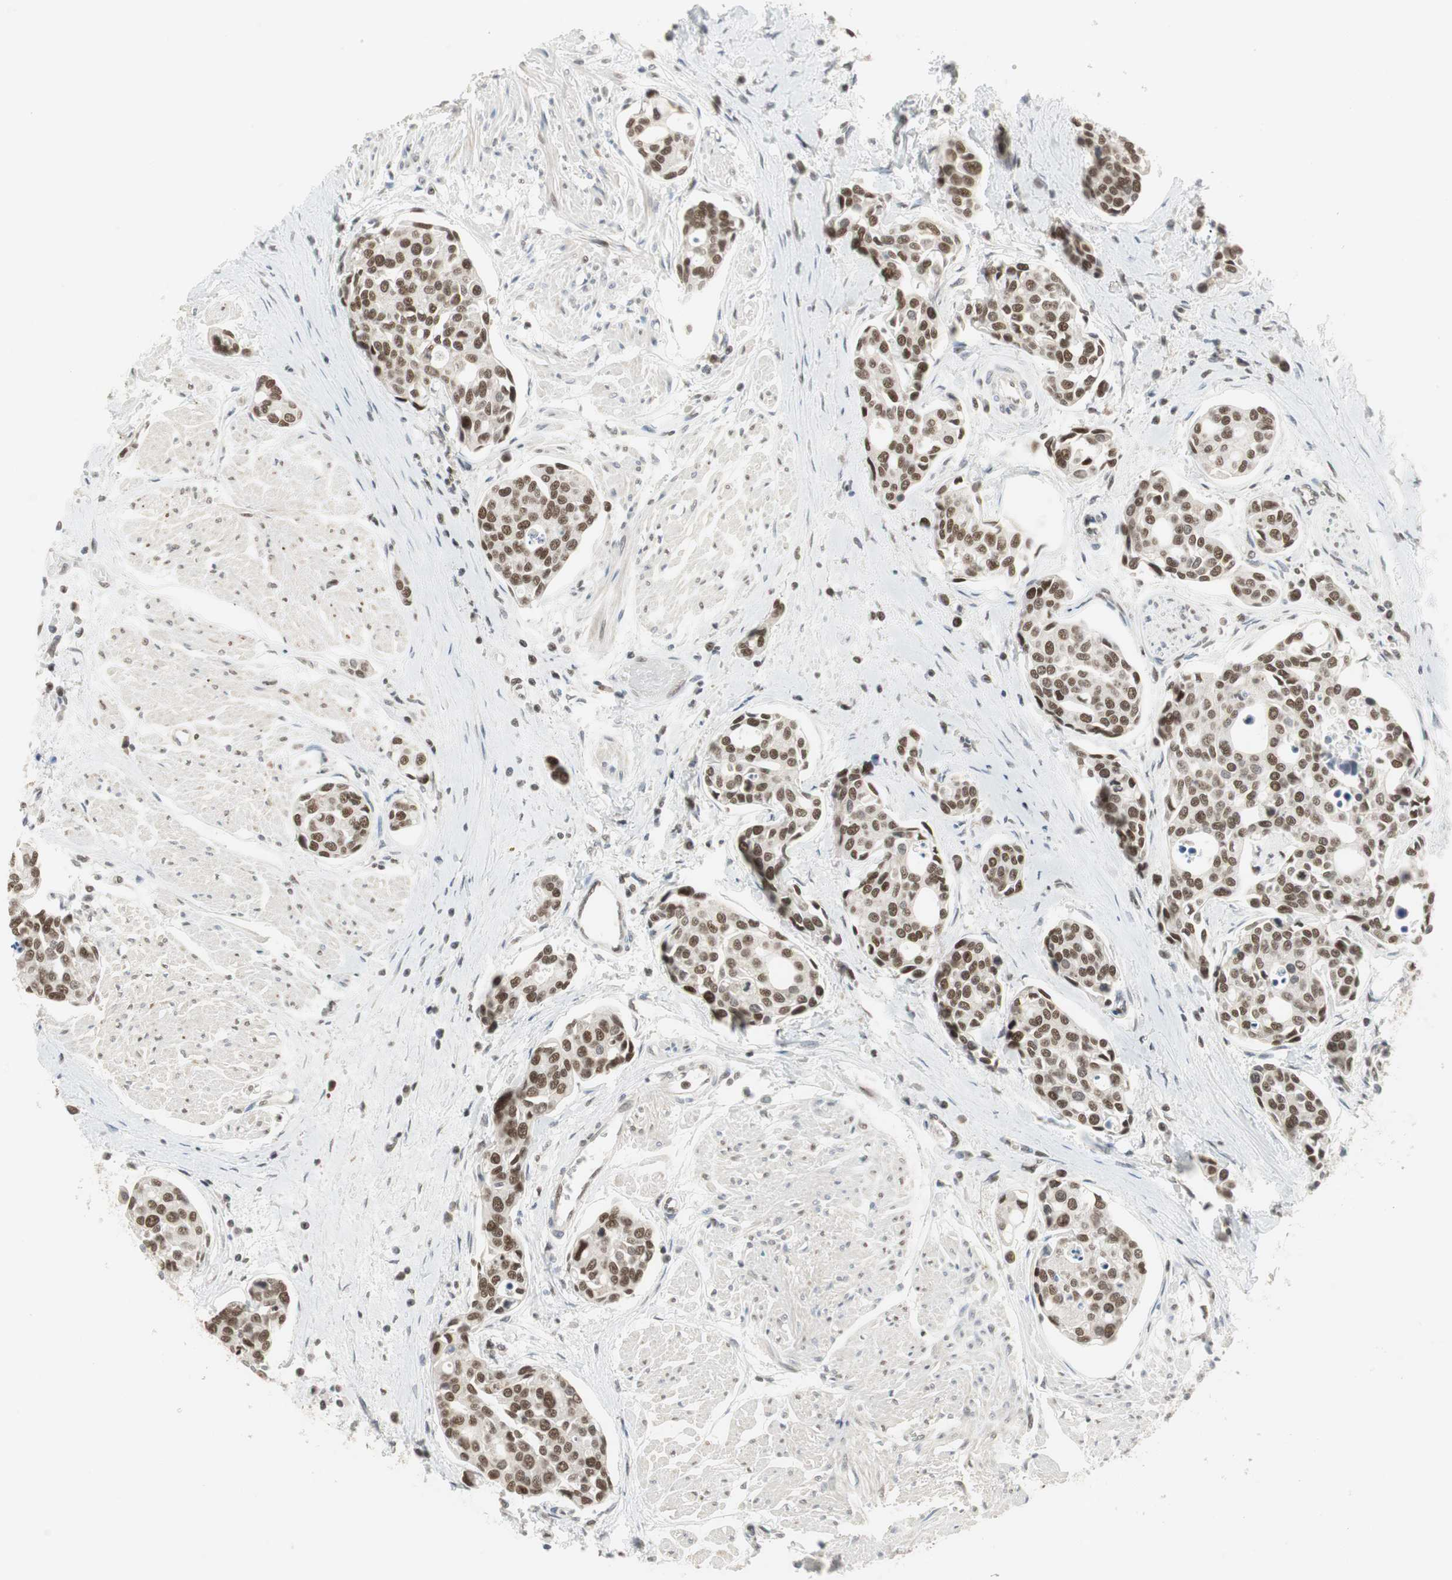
{"staining": {"intensity": "strong", "quantity": ">75%", "location": "nuclear"}, "tissue": "urothelial cancer", "cell_type": "Tumor cells", "image_type": "cancer", "snomed": [{"axis": "morphology", "description": "Urothelial carcinoma, High grade"}, {"axis": "topography", "description": "Urinary bladder"}], "caption": "Immunohistochemical staining of human urothelial cancer reveals high levels of strong nuclear protein staining in about >75% of tumor cells. (DAB (3,3'-diaminobenzidine) IHC with brightfield microscopy, high magnification).", "gene": "RTF1", "patient": {"sex": "male", "age": 78}}